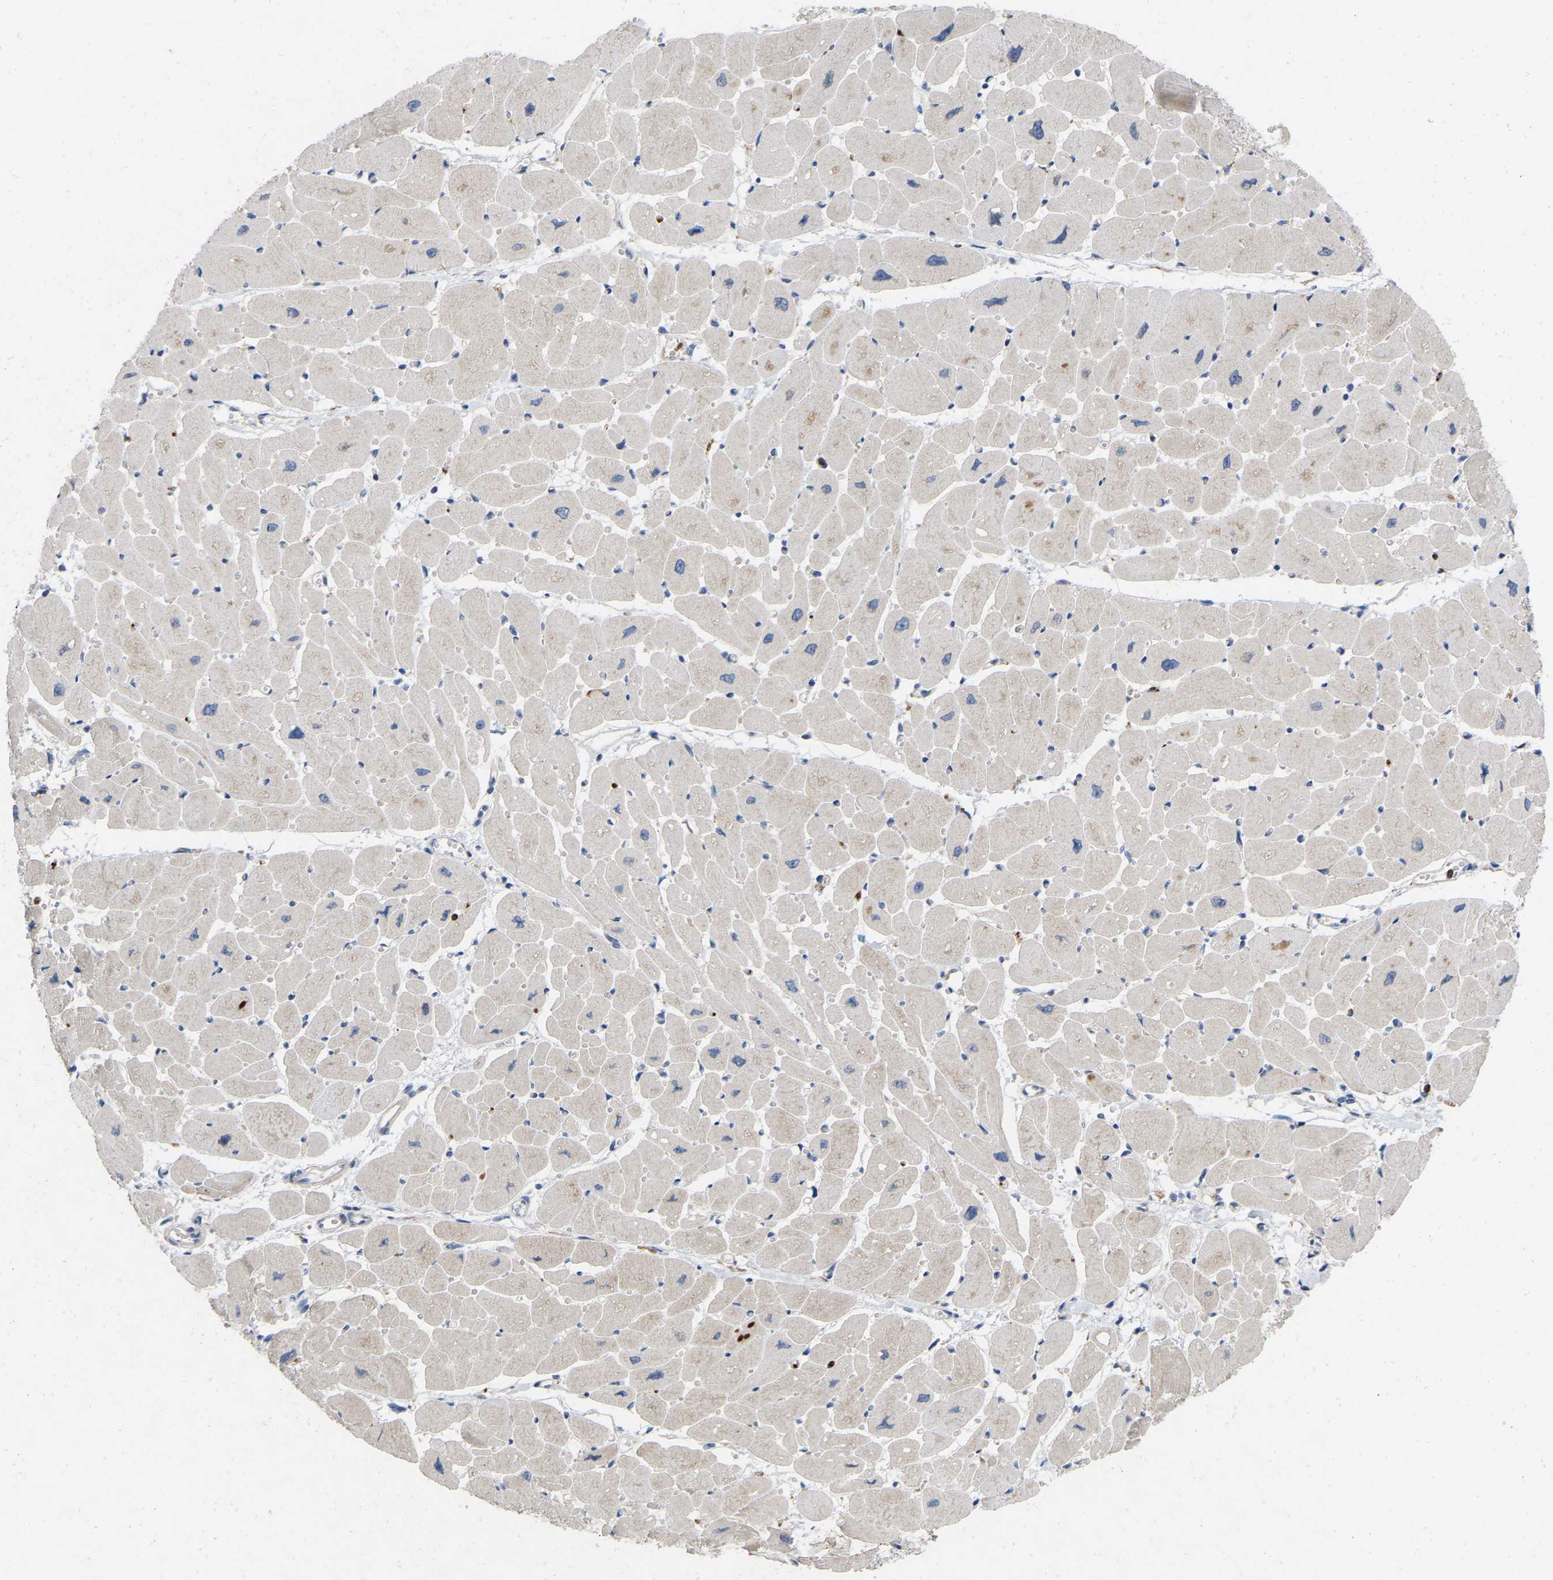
{"staining": {"intensity": "weak", "quantity": "25%-75%", "location": "cytoplasmic/membranous"}, "tissue": "heart muscle", "cell_type": "Cardiomyocytes", "image_type": "normal", "snomed": [{"axis": "morphology", "description": "Normal tissue, NOS"}, {"axis": "topography", "description": "Heart"}], "caption": "Normal heart muscle displays weak cytoplasmic/membranous staining in approximately 25%-75% of cardiomyocytes.", "gene": "RHEB", "patient": {"sex": "female", "age": 54}}